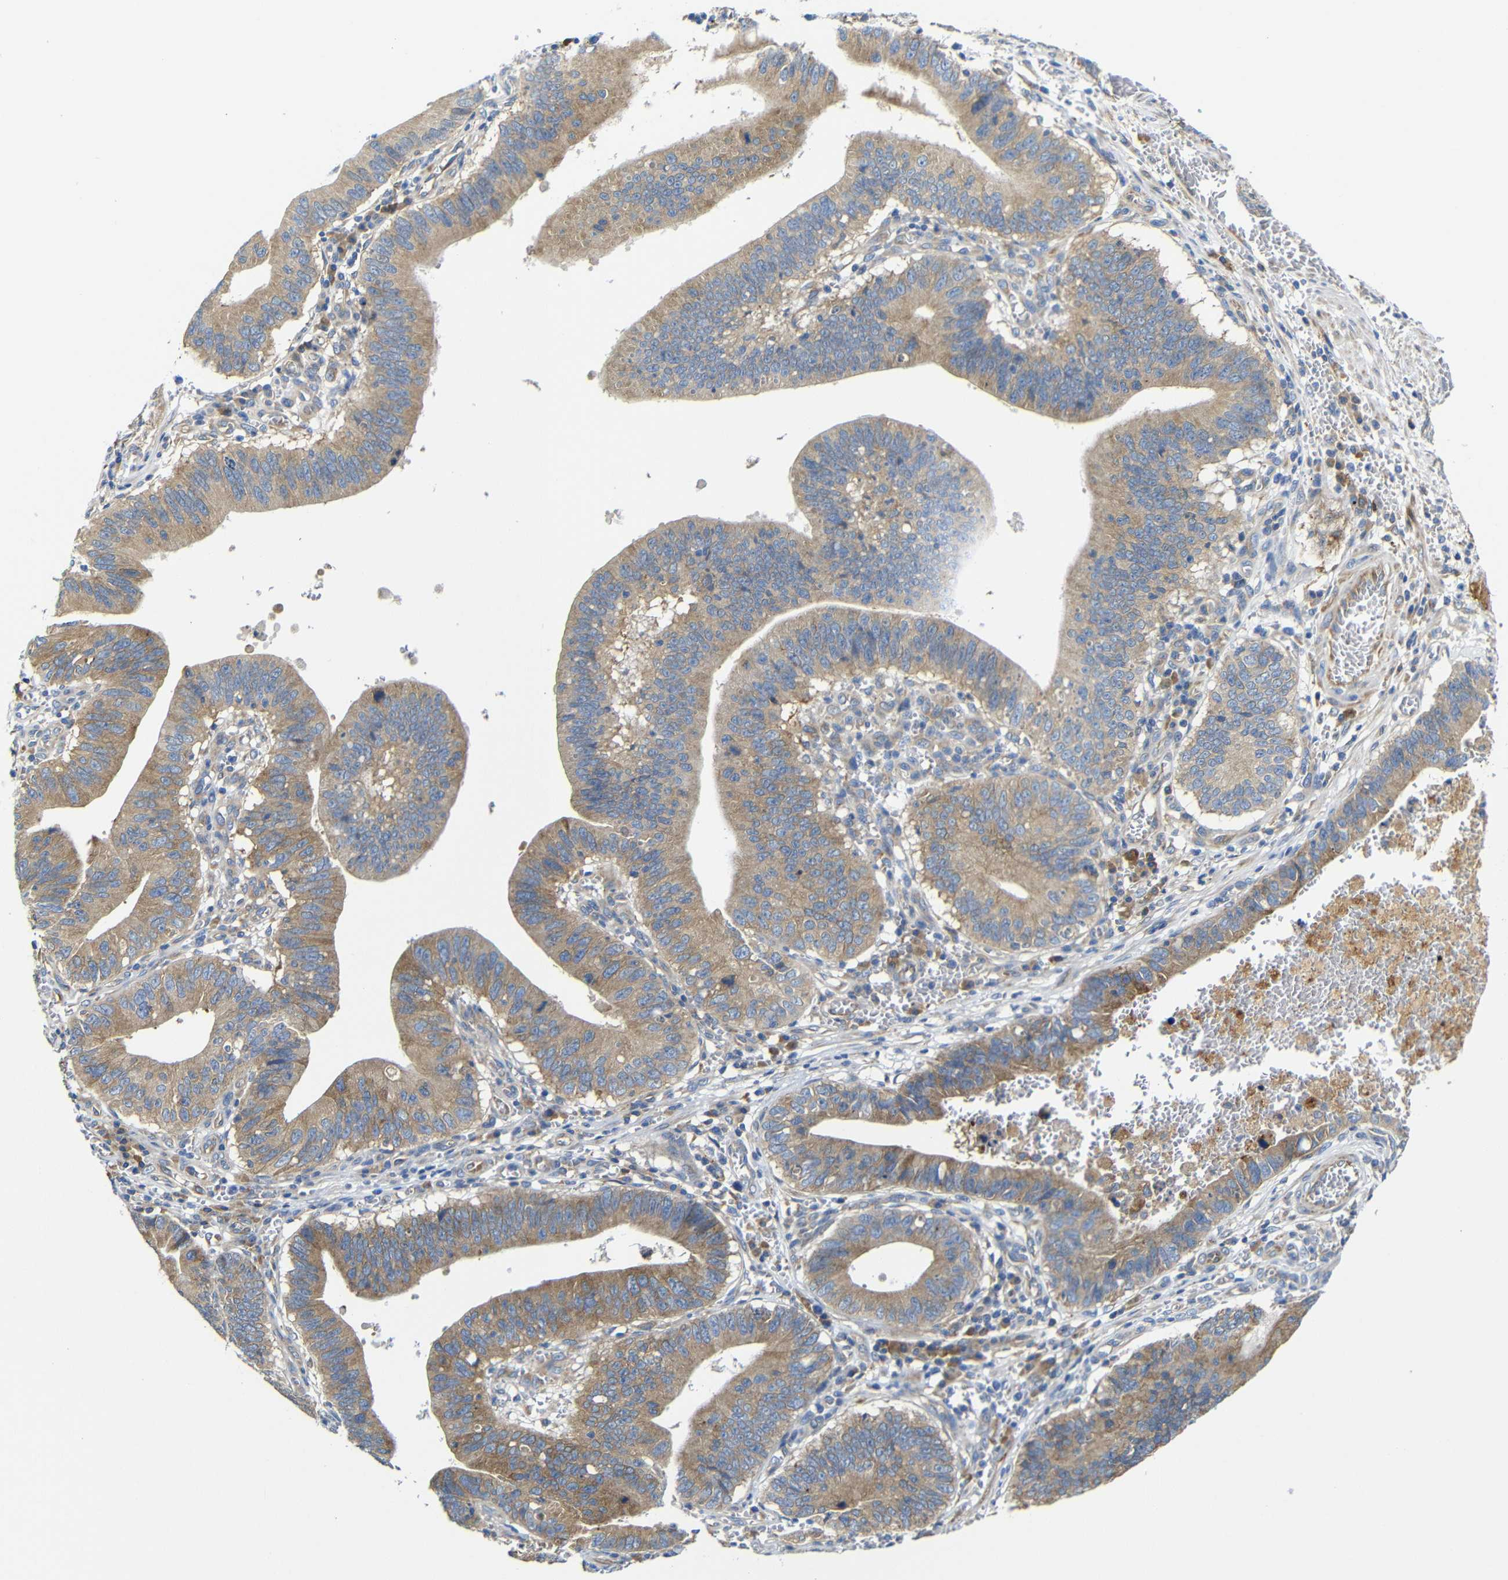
{"staining": {"intensity": "moderate", "quantity": ">75%", "location": "cytoplasmic/membranous"}, "tissue": "stomach cancer", "cell_type": "Tumor cells", "image_type": "cancer", "snomed": [{"axis": "morphology", "description": "Adenocarcinoma, NOS"}, {"axis": "topography", "description": "Stomach"}, {"axis": "topography", "description": "Gastric cardia"}], "caption": "Immunohistochemical staining of human stomach adenocarcinoma shows moderate cytoplasmic/membranous protein expression in about >75% of tumor cells.", "gene": "CLCC1", "patient": {"sex": "male", "age": 59}}